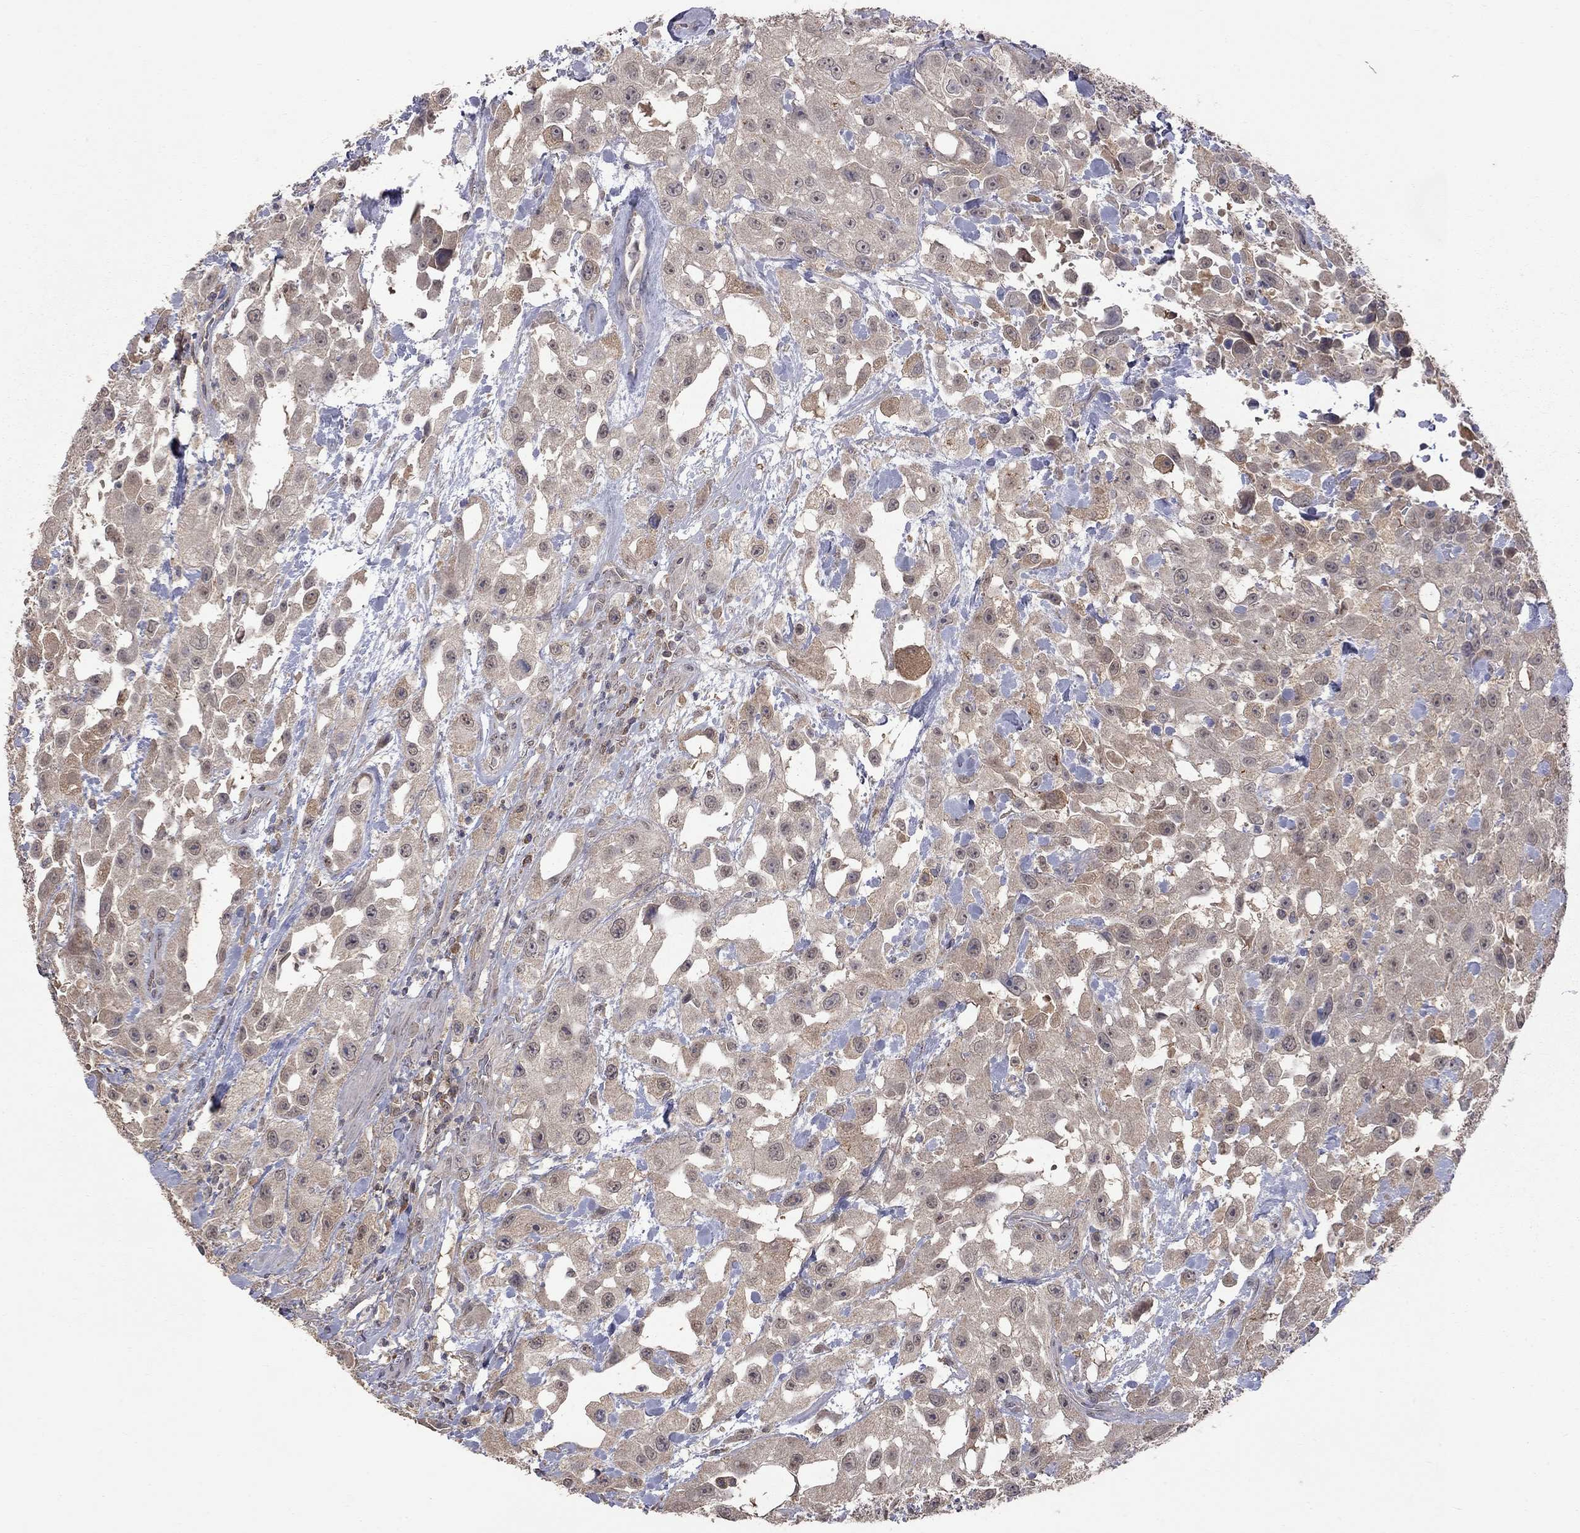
{"staining": {"intensity": "weak", "quantity": ">75%", "location": "cytoplasmic/membranous"}, "tissue": "urothelial cancer", "cell_type": "Tumor cells", "image_type": "cancer", "snomed": [{"axis": "morphology", "description": "Urothelial carcinoma, High grade"}, {"axis": "topography", "description": "Urinary bladder"}], "caption": "Urothelial cancer tissue displays weak cytoplasmic/membranous expression in approximately >75% of tumor cells Using DAB (brown) and hematoxylin (blue) stains, captured at high magnification using brightfield microscopy.", "gene": "HTR6", "patient": {"sex": "male", "age": 79}}